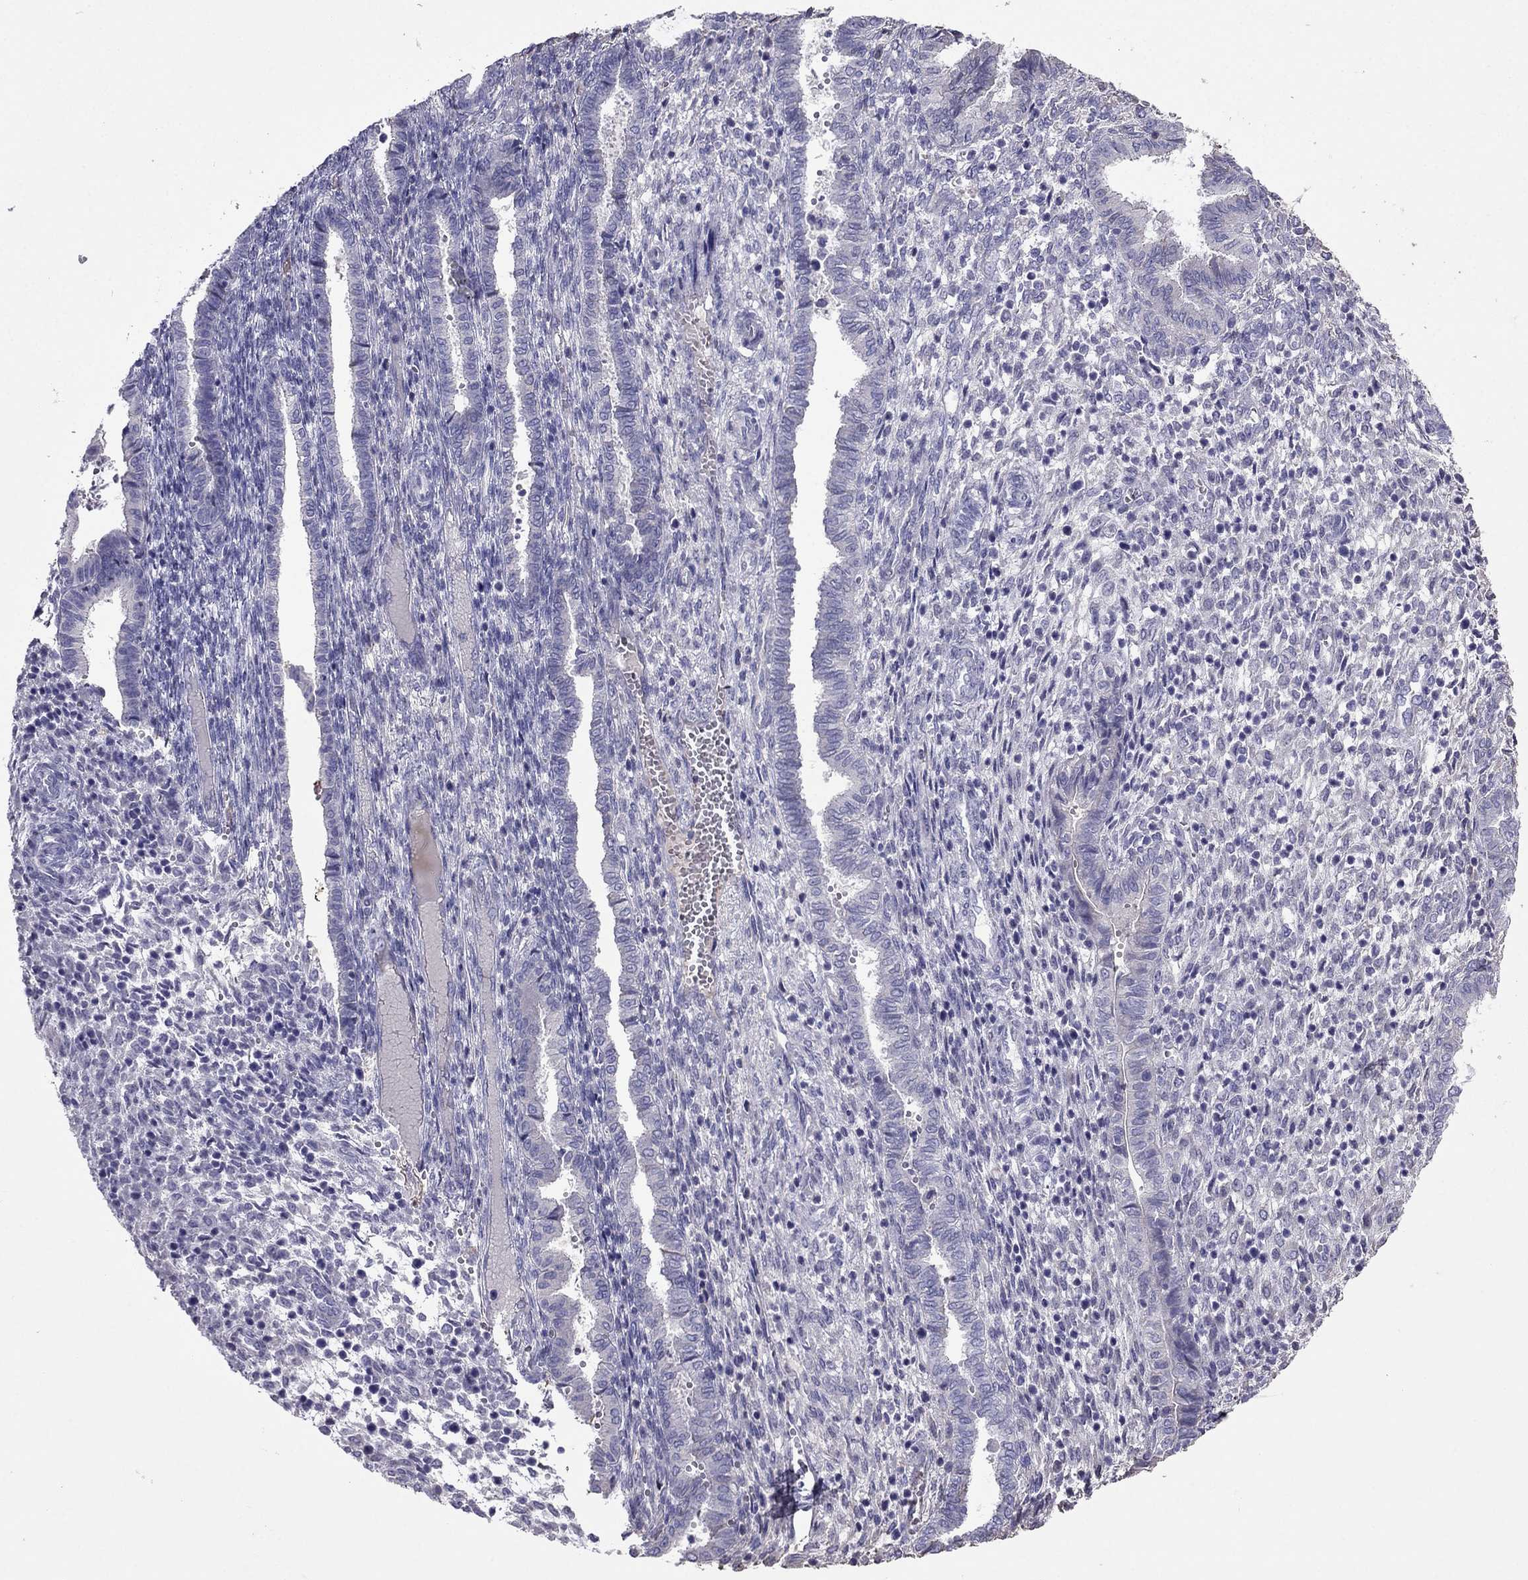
{"staining": {"intensity": "negative", "quantity": "none", "location": "none"}, "tissue": "endometrium", "cell_type": "Cells in endometrial stroma", "image_type": "normal", "snomed": [{"axis": "morphology", "description": "Normal tissue, NOS"}, {"axis": "topography", "description": "Endometrium"}], "caption": "Immunohistochemistry of normal human endometrium reveals no staining in cells in endometrial stroma. The staining is performed using DAB (3,3'-diaminobenzidine) brown chromogen with nuclei counter-stained in using hematoxylin.", "gene": "TBC1D21", "patient": {"sex": "female", "age": 43}}